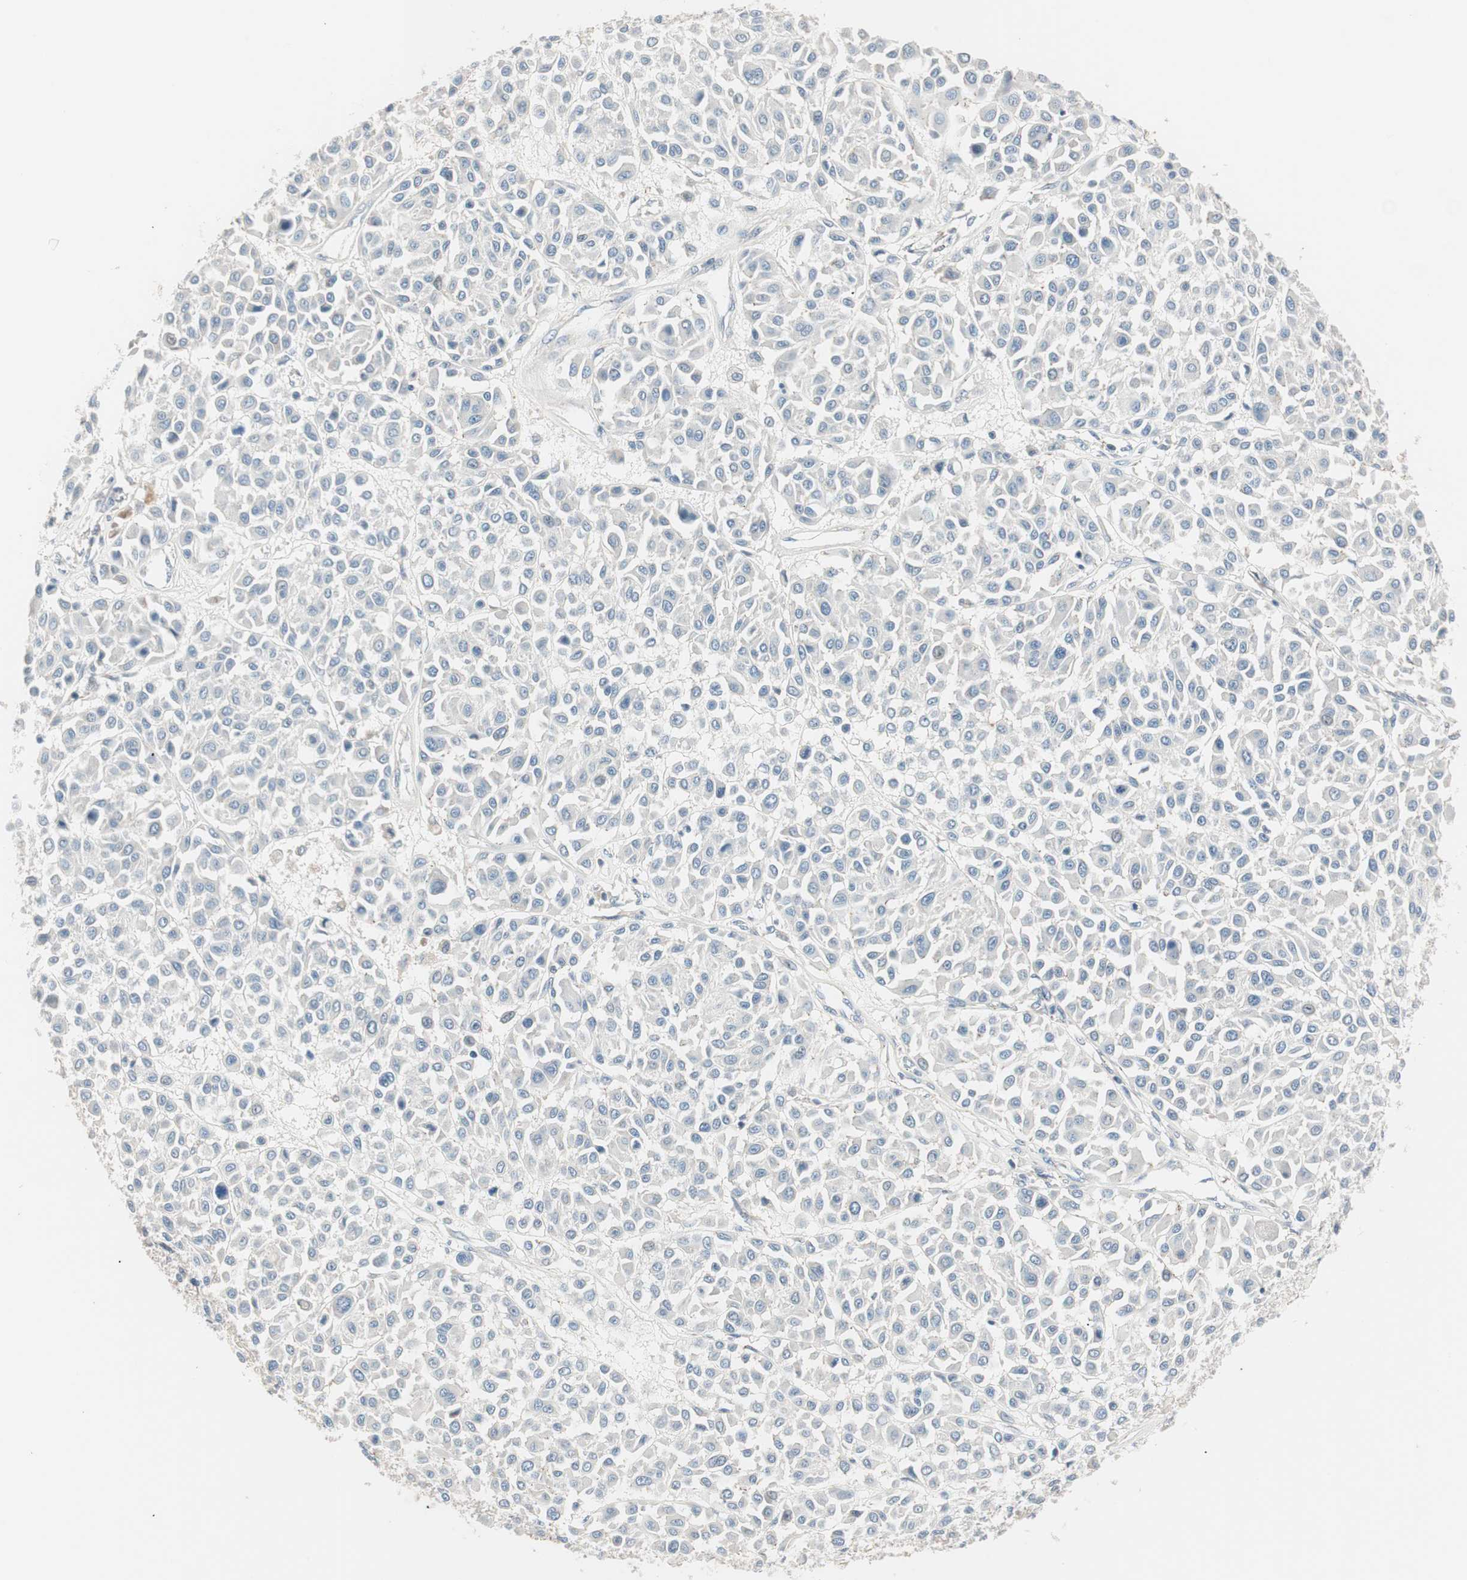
{"staining": {"intensity": "negative", "quantity": "none", "location": "none"}, "tissue": "melanoma", "cell_type": "Tumor cells", "image_type": "cancer", "snomed": [{"axis": "morphology", "description": "Malignant melanoma, Metastatic site"}, {"axis": "topography", "description": "Soft tissue"}], "caption": "Human malignant melanoma (metastatic site) stained for a protein using immunohistochemistry displays no staining in tumor cells.", "gene": "RAD54B", "patient": {"sex": "male", "age": 41}}